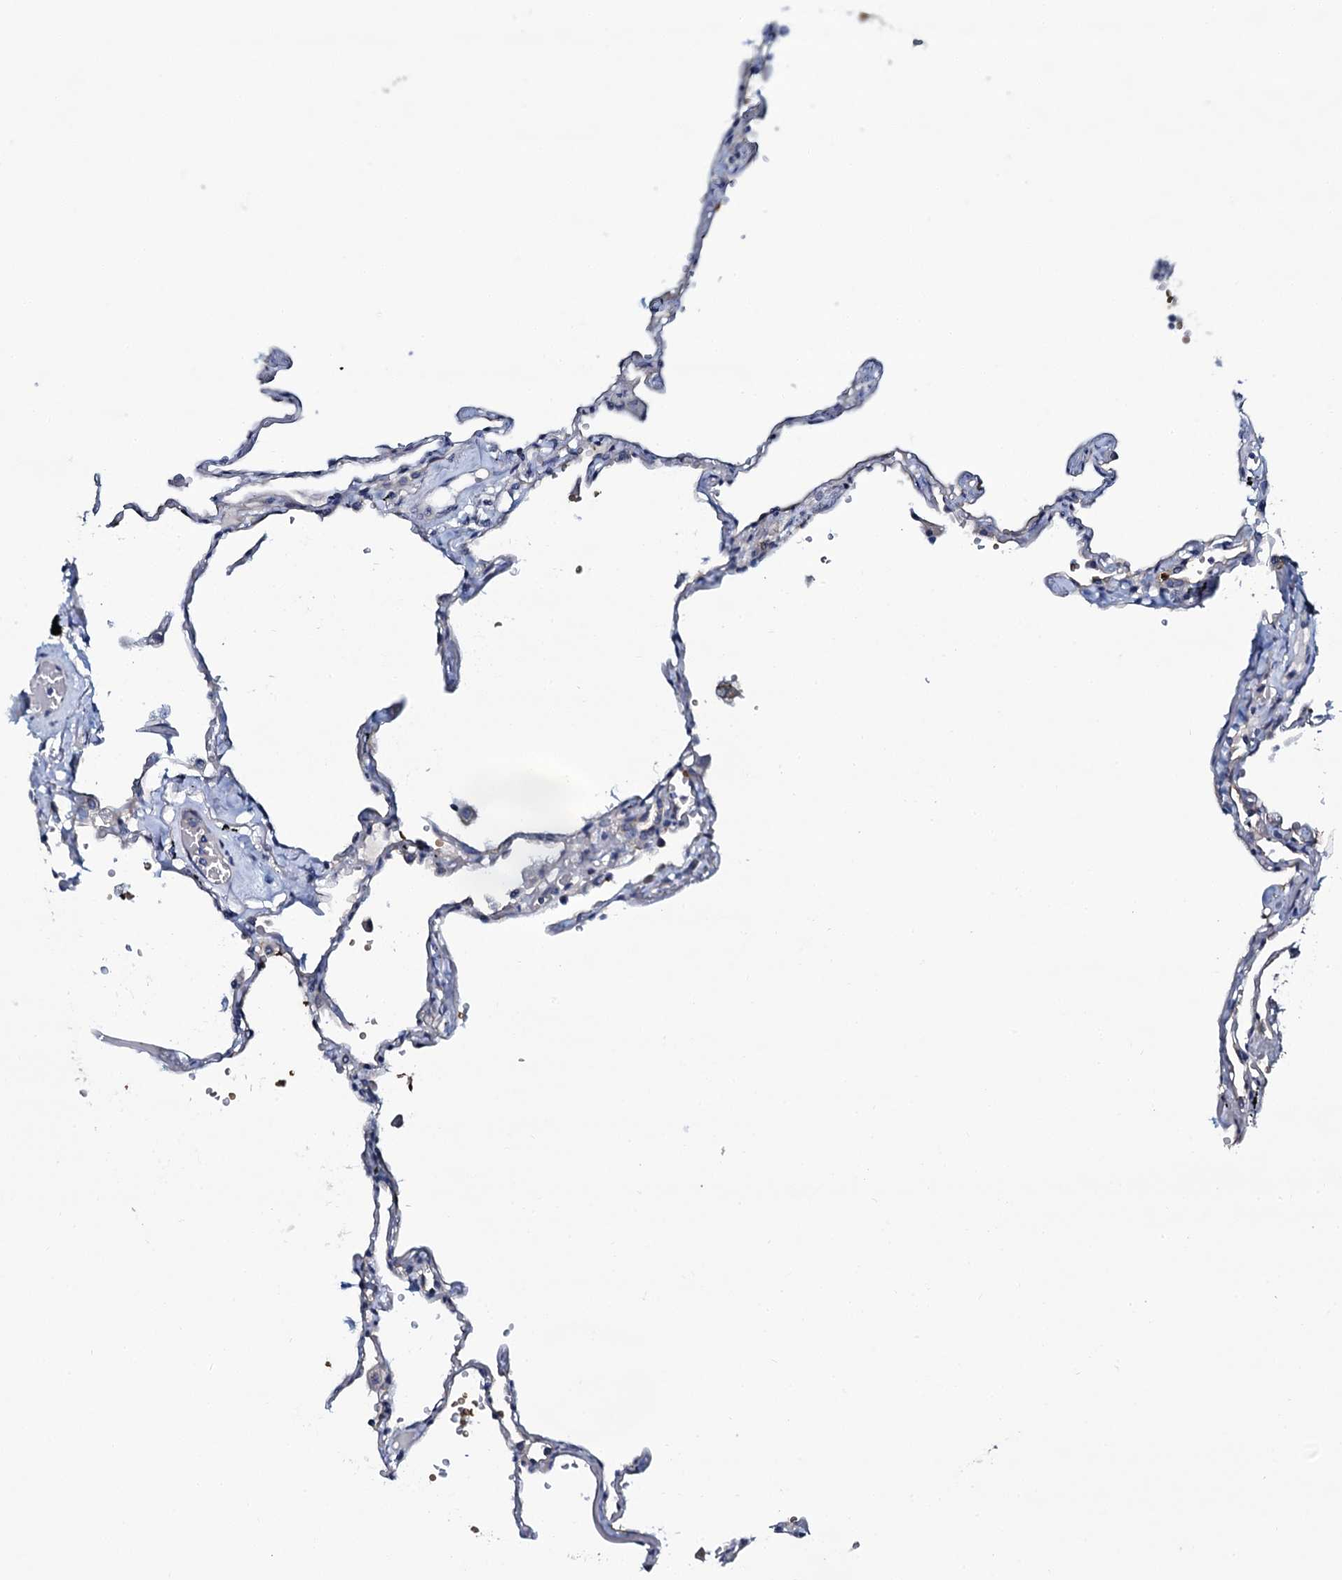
{"staining": {"intensity": "negative", "quantity": "none", "location": "none"}, "tissue": "lung", "cell_type": "Alveolar cells", "image_type": "normal", "snomed": [{"axis": "morphology", "description": "Normal tissue, NOS"}, {"axis": "topography", "description": "Lung"}], "caption": "Lung was stained to show a protein in brown. There is no significant positivity in alveolar cells. Brightfield microscopy of immunohistochemistry (IHC) stained with DAB (3,3'-diaminobenzidine) (brown) and hematoxylin (blue), captured at high magnification.", "gene": "C10orf88", "patient": {"sex": "female", "age": 67}}